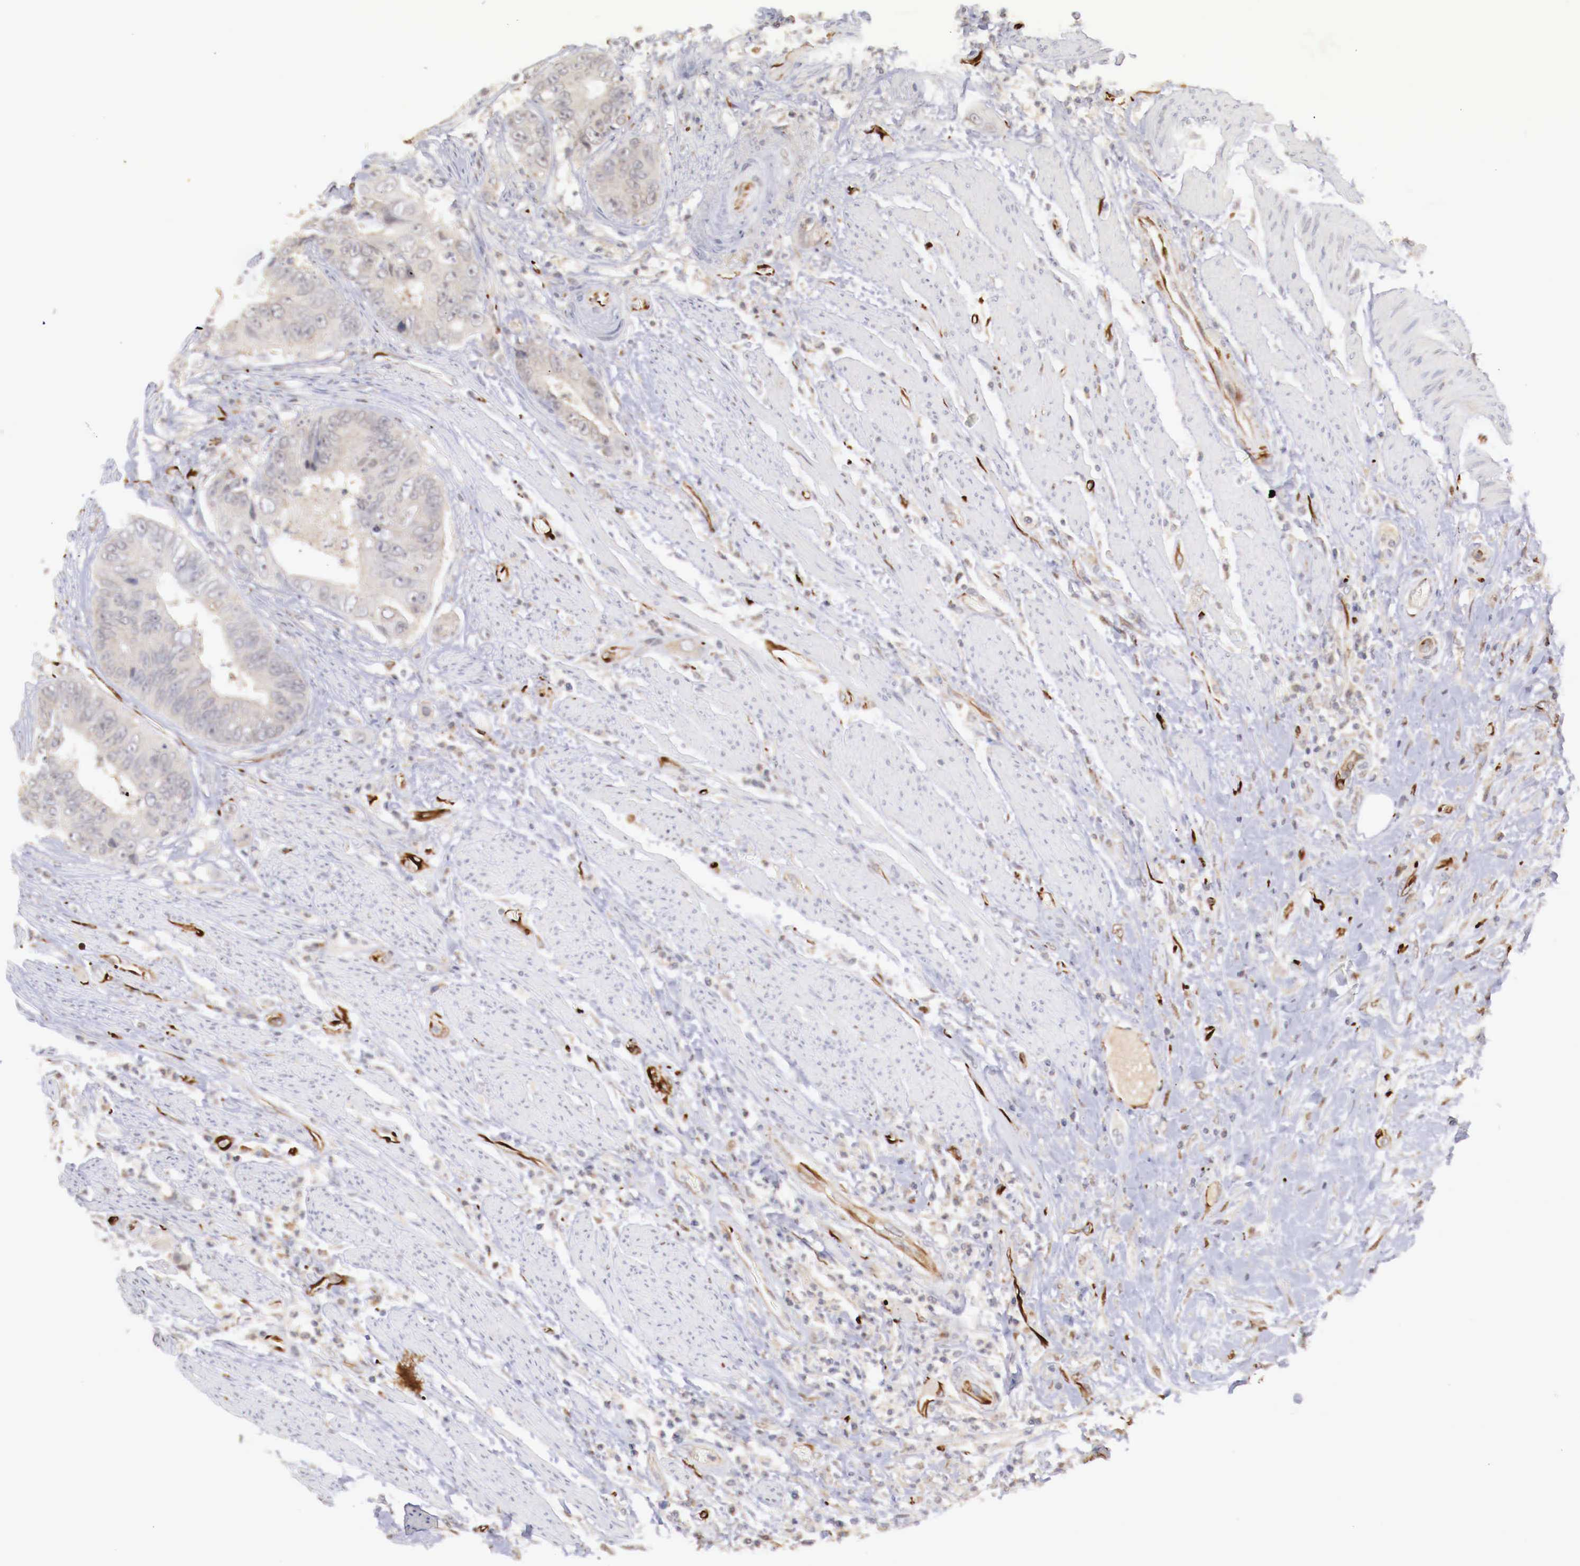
{"staining": {"intensity": "negative", "quantity": "none", "location": "none"}, "tissue": "colorectal cancer", "cell_type": "Tumor cells", "image_type": "cancer", "snomed": [{"axis": "morphology", "description": "Adenocarcinoma, NOS"}, {"axis": "topography", "description": "Rectum"}], "caption": "High magnification brightfield microscopy of colorectal cancer stained with DAB (brown) and counterstained with hematoxylin (blue): tumor cells show no significant staining.", "gene": "WT1", "patient": {"sex": "female", "age": 65}}